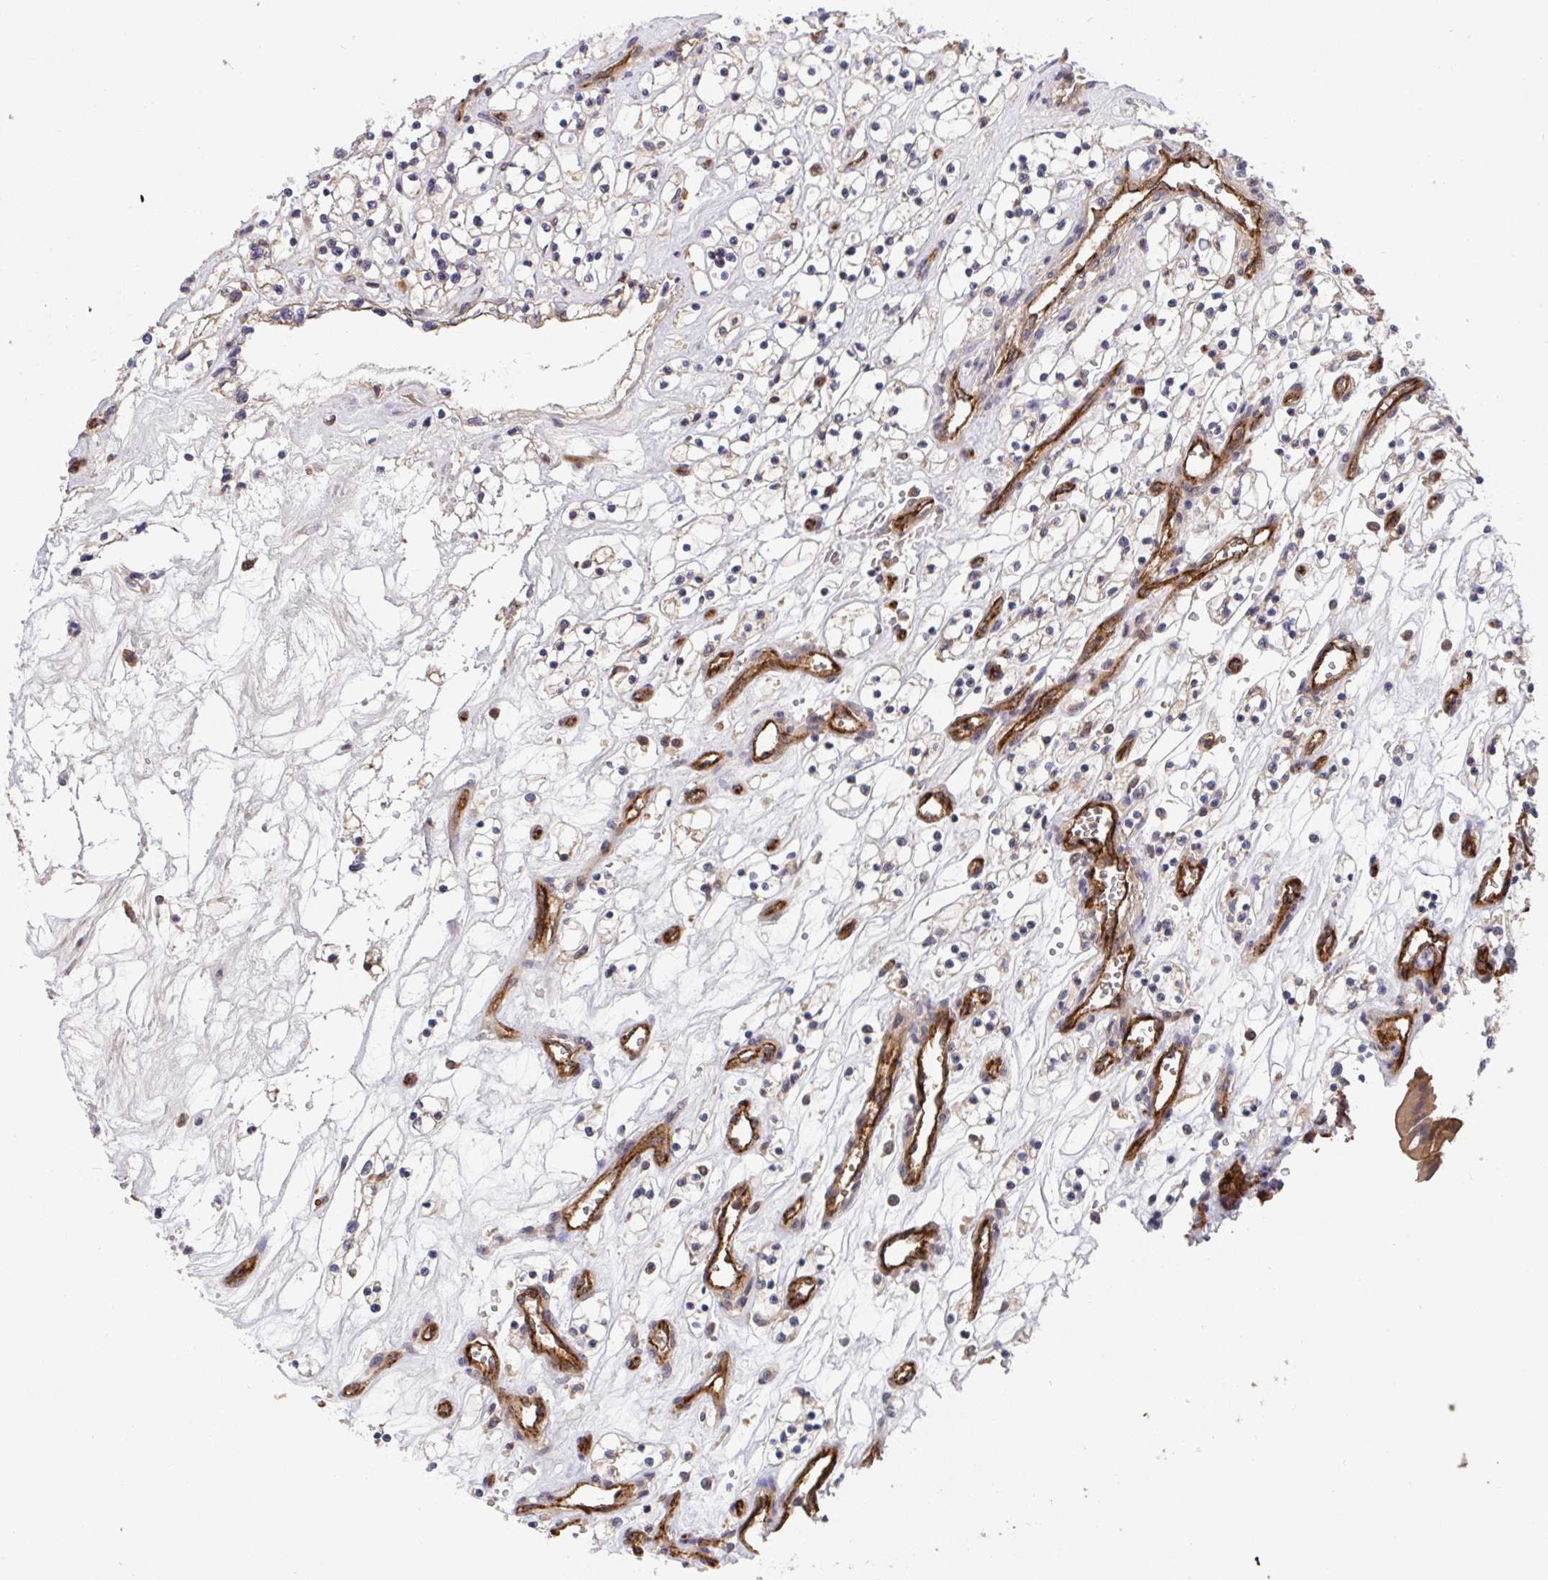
{"staining": {"intensity": "negative", "quantity": "none", "location": "none"}, "tissue": "renal cancer", "cell_type": "Tumor cells", "image_type": "cancer", "snomed": [{"axis": "morphology", "description": "Adenocarcinoma, NOS"}, {"axis": "topography", "description": "Kidney"}], "caption": "A micrograph of human renal adenocarcinoma is negative for staining in tumor cells. (Immunohistochemistry, brightfield microscopy, high magnification).", "gene": "TIGAR", "patient": {"sex": "female", "age": 69}}